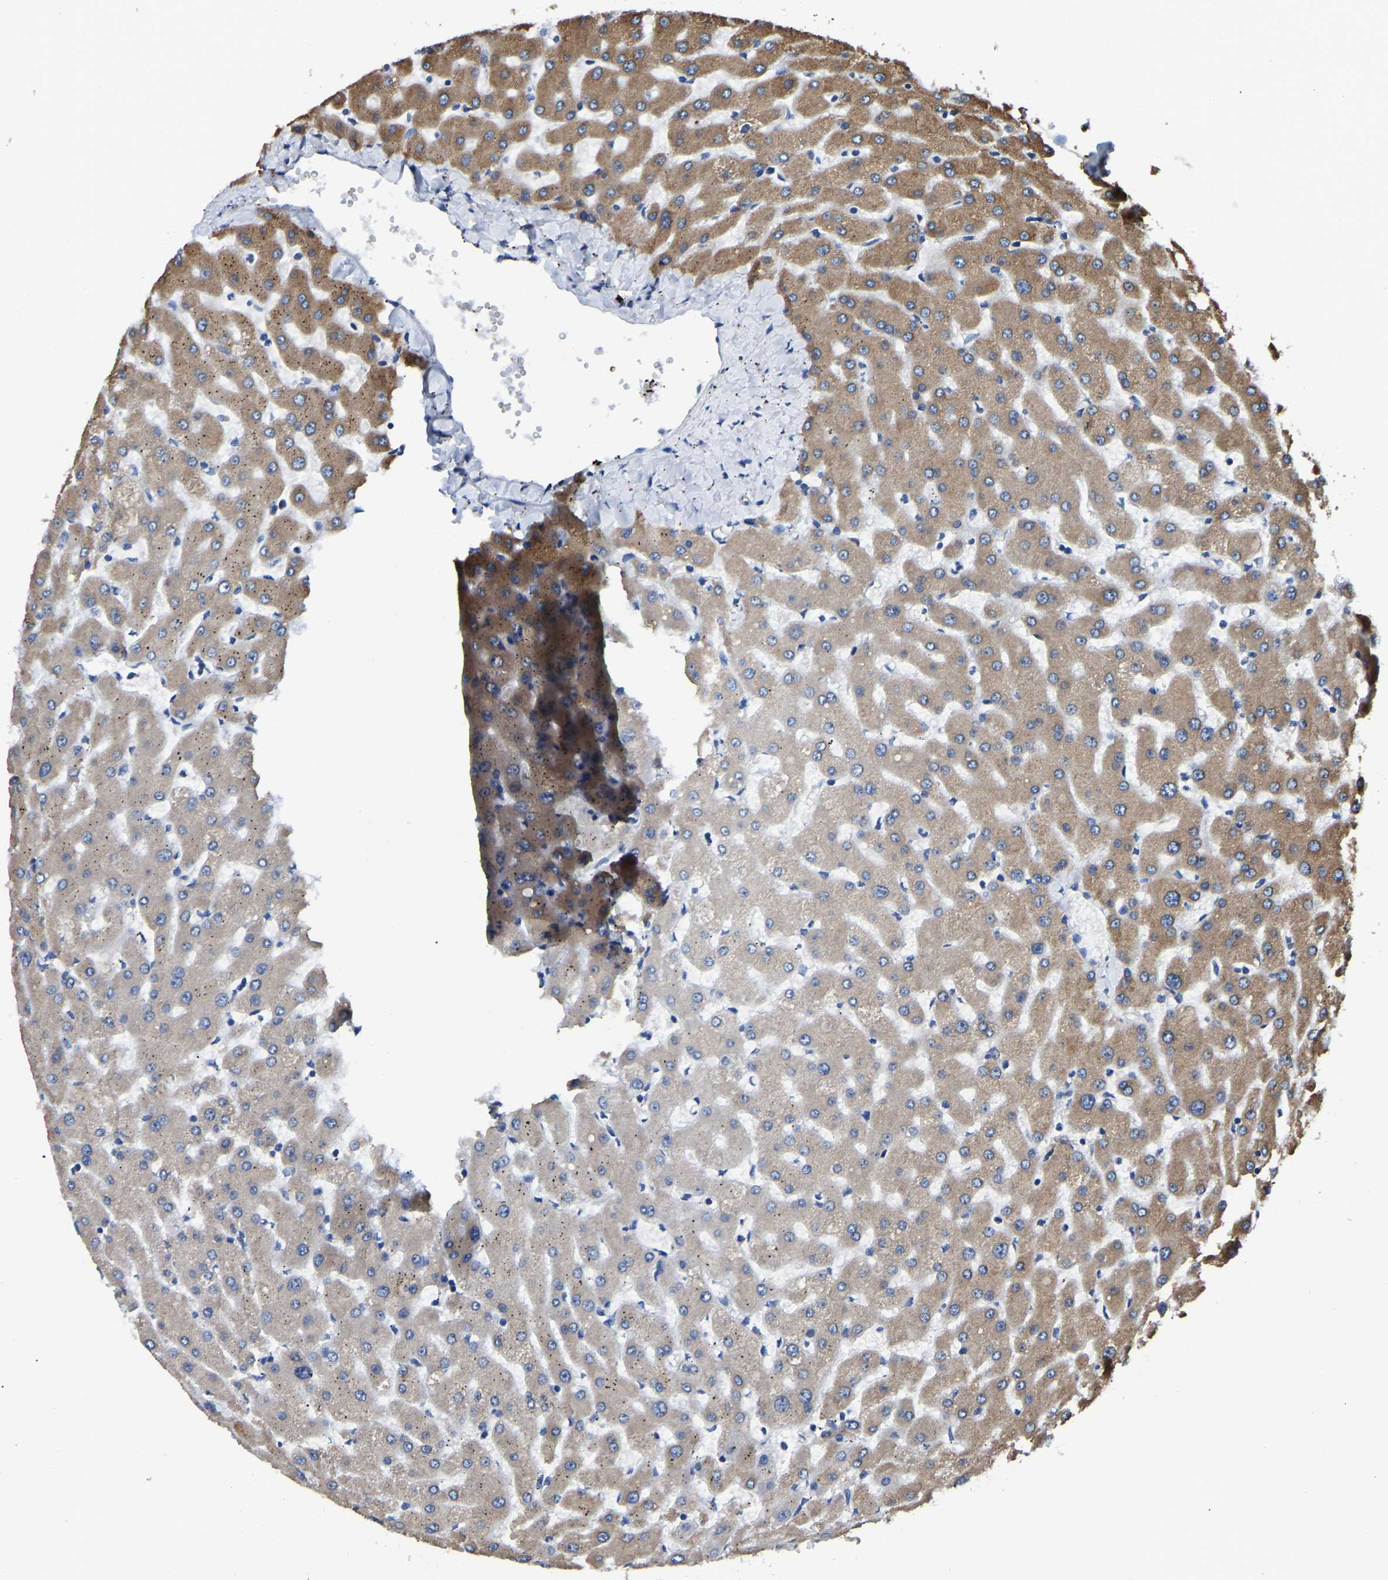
{"staining": {"intensity": "weak", "quantity": ">75%", "location": "cytoplasmic/membranous"}, "tissue": "liver", "cell_type": "Cholangiocytes", "image_type": "normal", "snomed": [{"axis": "morphology", "description": "Normal tissue, NOS"}, {"axis": "topography", "description": "Liver"}], "caption": "This image exhibits immunohistochemistry (IHC) staining of benign liver, with low weak cytoplasmic/membranous expression in about >75% of cholangiocytes.", "gene": "ARL6IP5", "patient": {"sex": "female", "age": 63}}